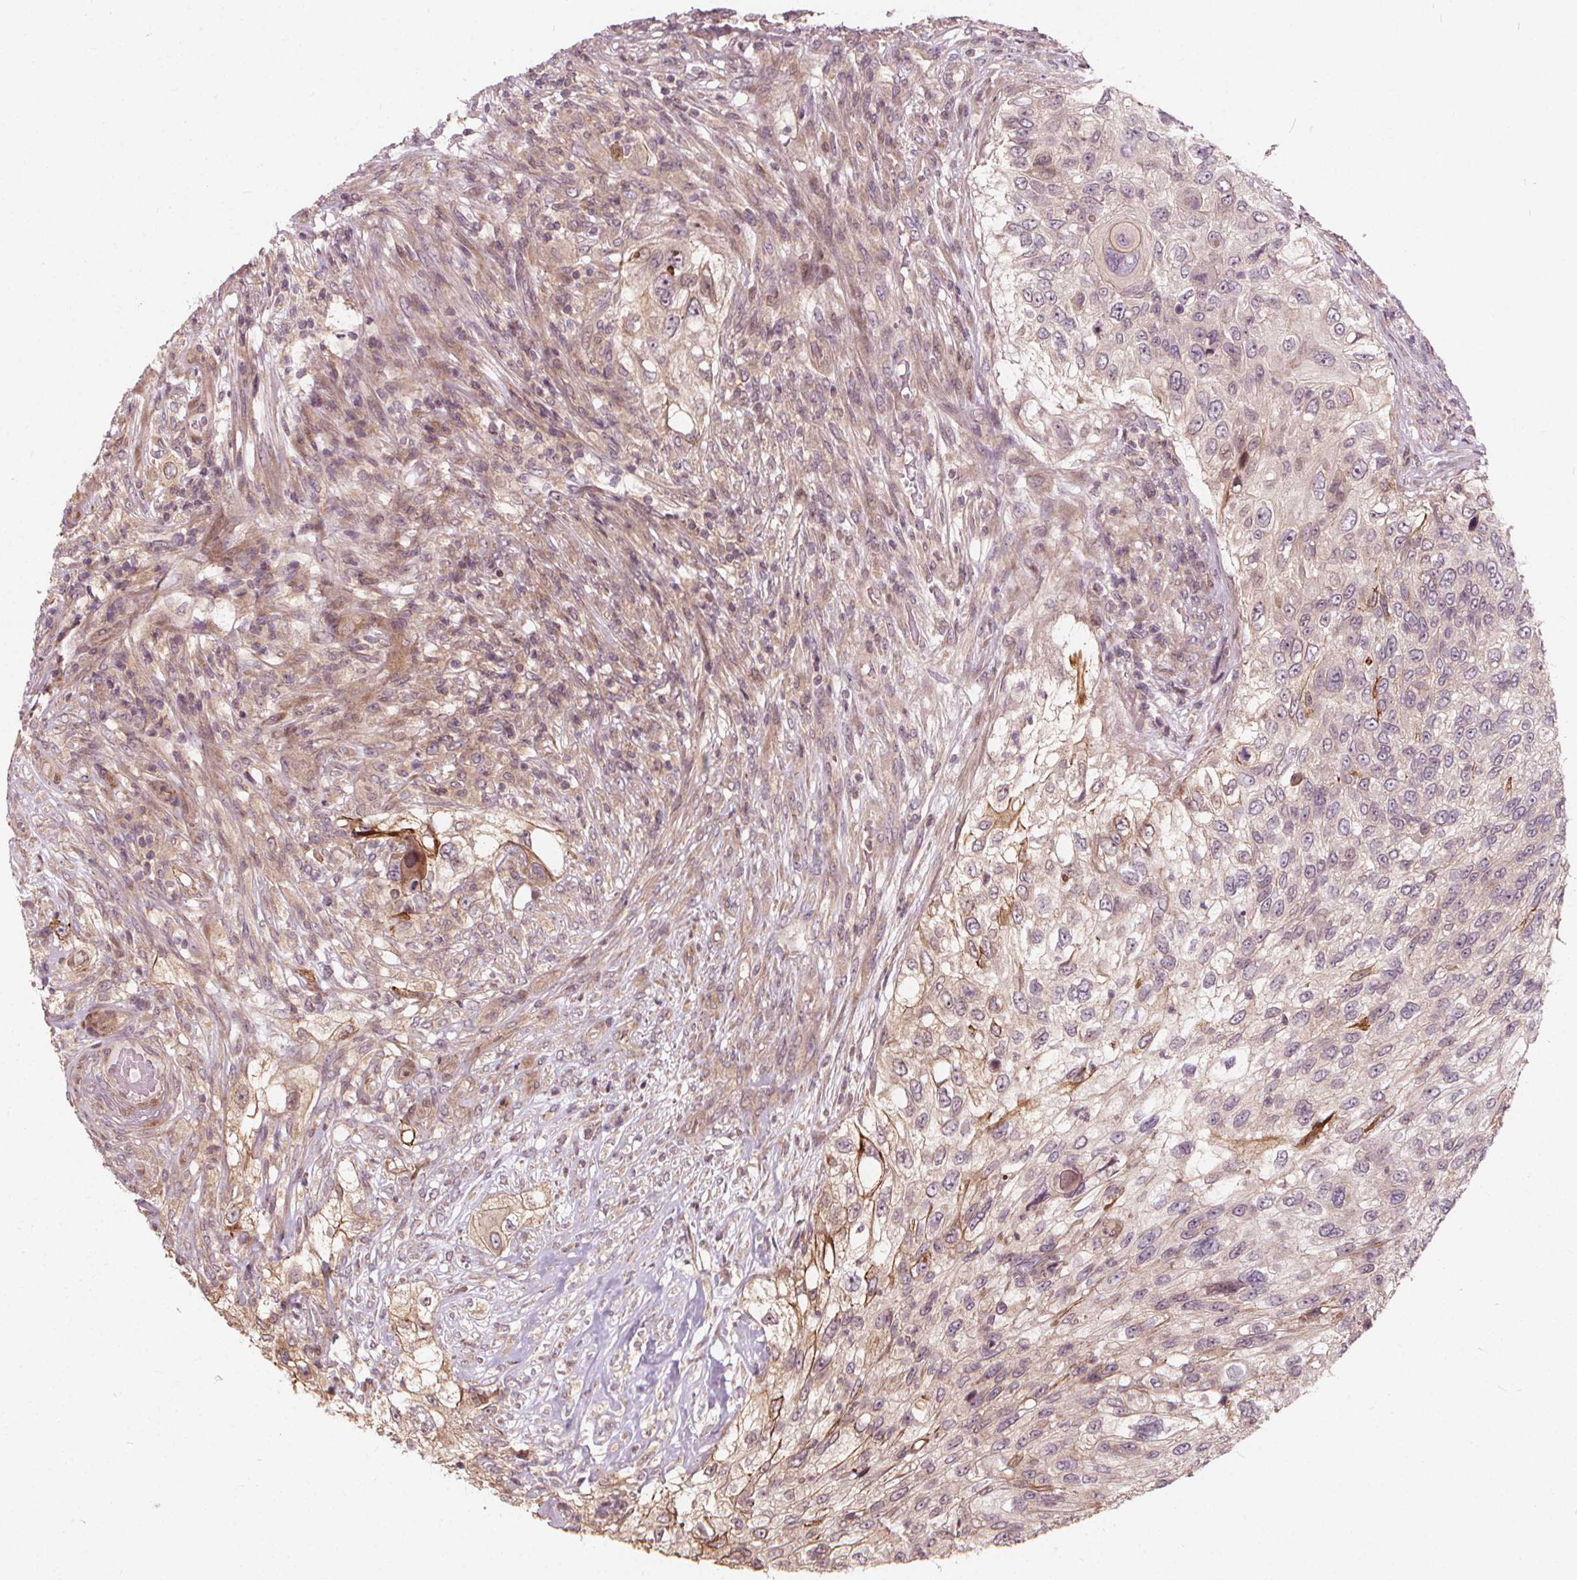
{"staining": {"intensity": "negative", "quantity": "none", "location": "none"}, "tissue": "urothelial cancer", "cell_type": "Tumor cells", "image_type": "cancer", "snomed": [{"axis": "morphology", "description": "Urothelial carcinoma, High grade"}, {"axis": "topography", "description": "Urinary bladder"}], "caption": "A high-resolution image shows immunohistochemistry staining of urothelial cancer, which demonstrates no significant staining in tumor cells. Nuclei are stained in blue.", "gene": "INPP5E", "patient": {"sex": "female", "age": 60}}